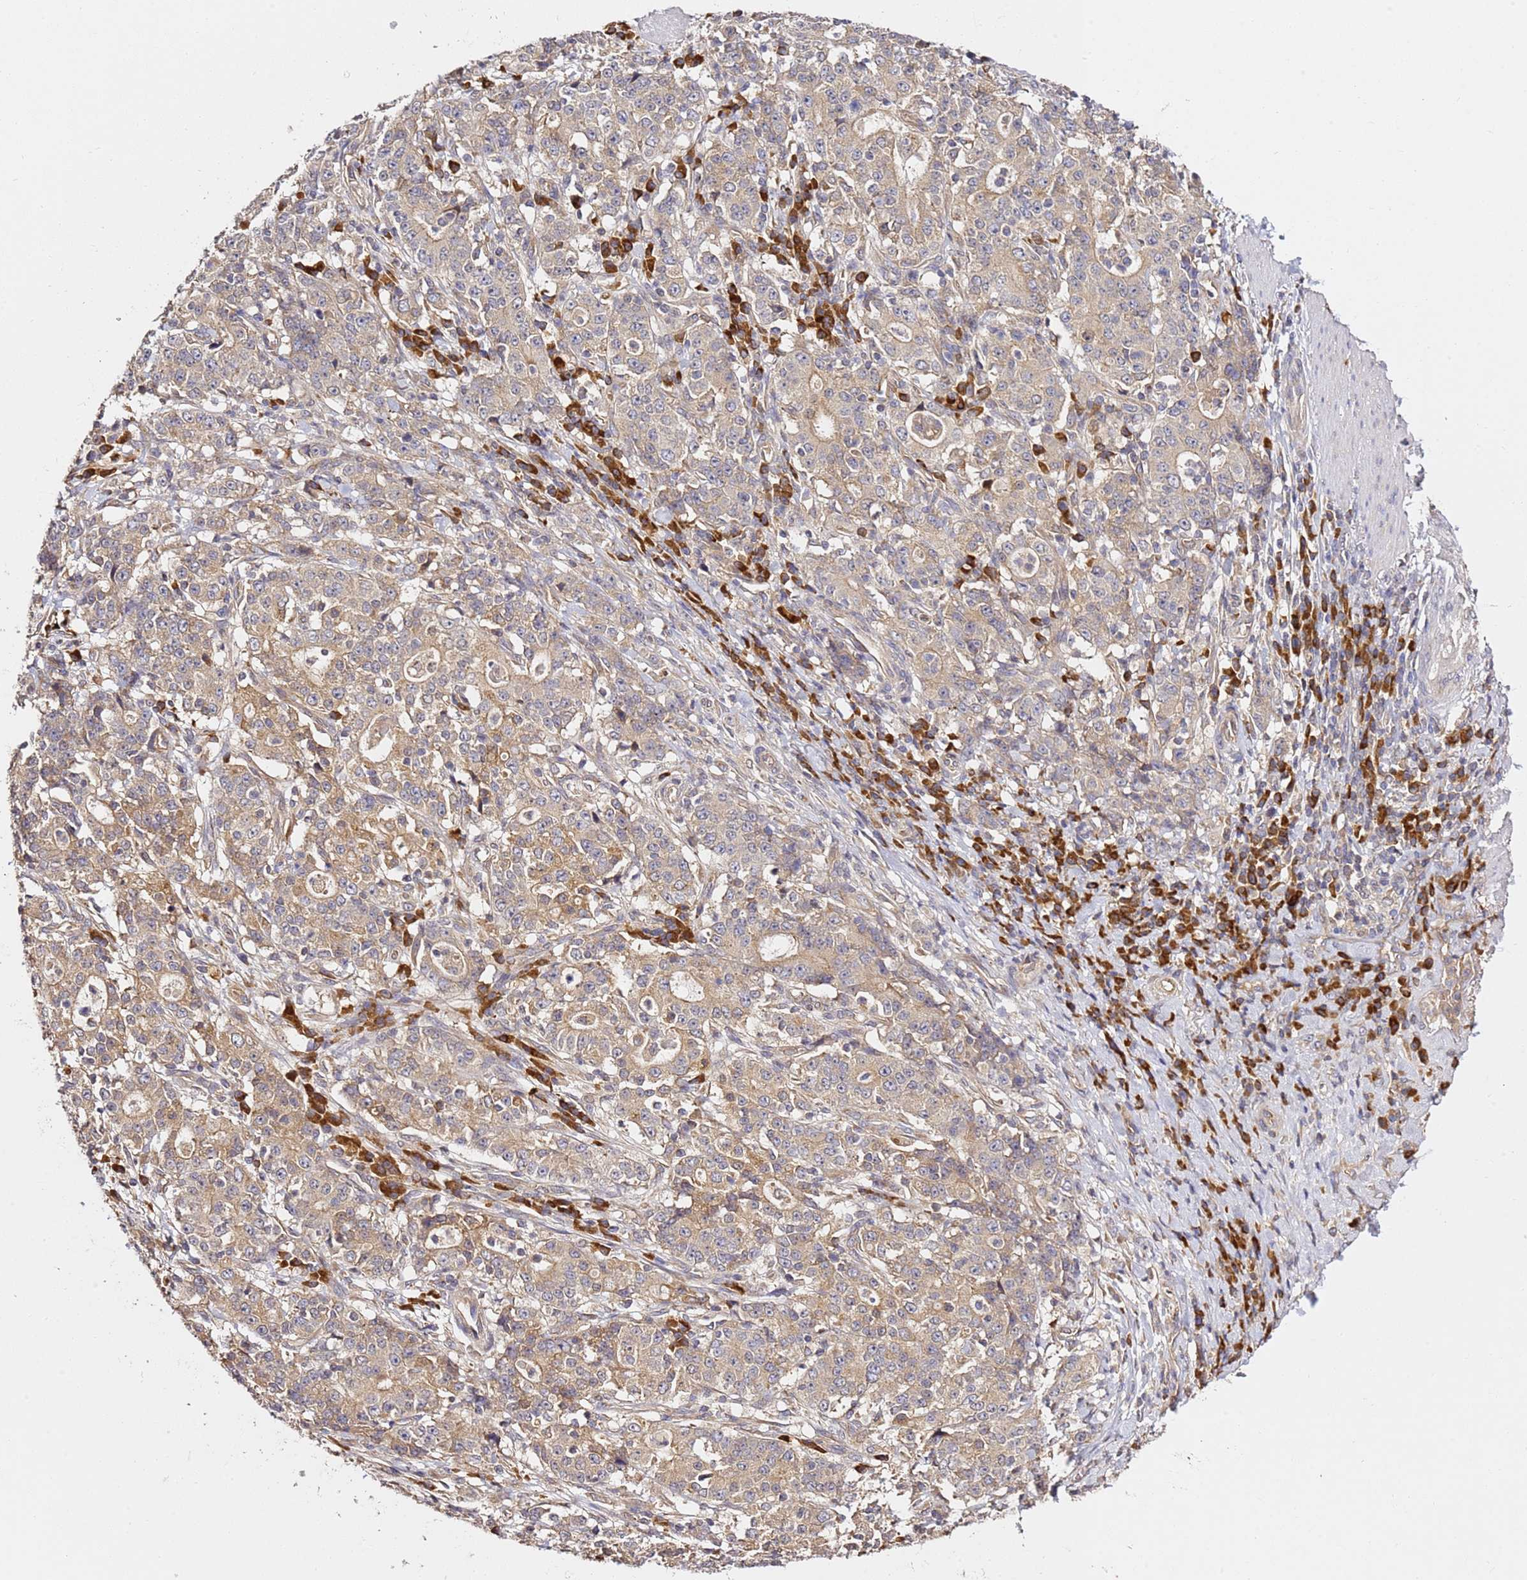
{"staining": {"intensity": "weak", "quantity": "25%-75%", "location": "cytoplasmic/membranous"}, "tissue": "stomach cancer", "cell_type": "Tumor cells", "image_type": "cancer", "snomed": [{"axis": "morphology", "description": "Normal tissue, NOS"}, {"axis": "morphology", "description": "Adenocarcinoma, NOS"}, {"axis": "topography", "description": "Stomach, upper"}, {"axis": "topography", "description": "Stomach"}], "caption": "An image showing weak cytoplasmic/membranous expression in approximately 25%-75% of tumor cells in stomach cancer, as visualized by brown immunohistochemical staining.", "gene": "OSBPL2", "patient": {"sex": "male", "age": 59}}